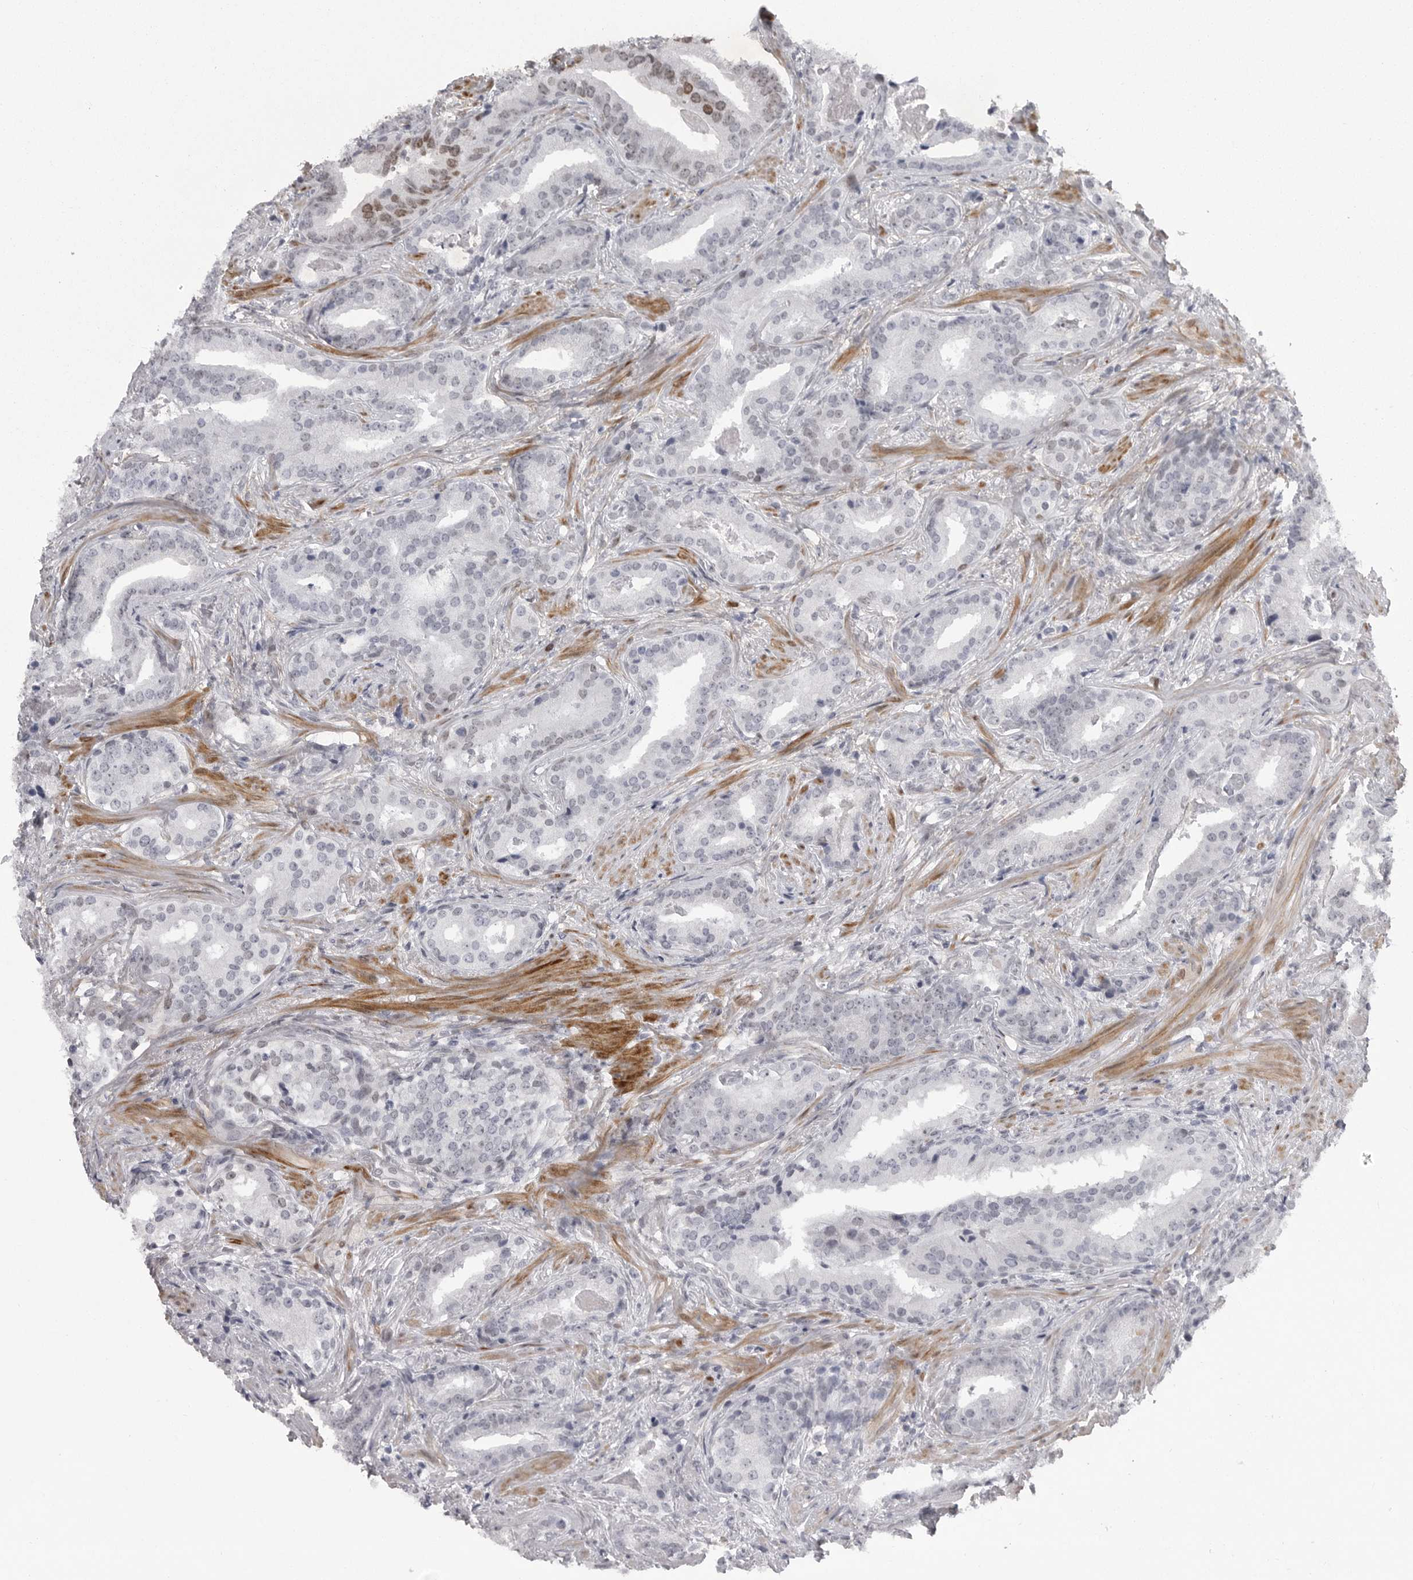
{"staining": {"intensity": "moderate", "quantity": "<25%", "location": "nuclear"}, "tissue": "prostate cancer", "cell_type": "Tumor cells", "image_type": "cancer", "snomed": [{"axis": "morphology", "description": "Adenocarcinoma, Low grade"}, {"axis": "topography", "description": "Prostate"}], "caption": "High-magnification brightfield microscopy of low-grade adenocarcinoma (prostate) stained with DAB (brown) and counterstained with hematoxylin (blue). tumor cells exhibit moderate nuclear expression is seen in approximately<25% of cells.", "gene": "HMGN3", "patient": {"sex": "male", "age": 67}}